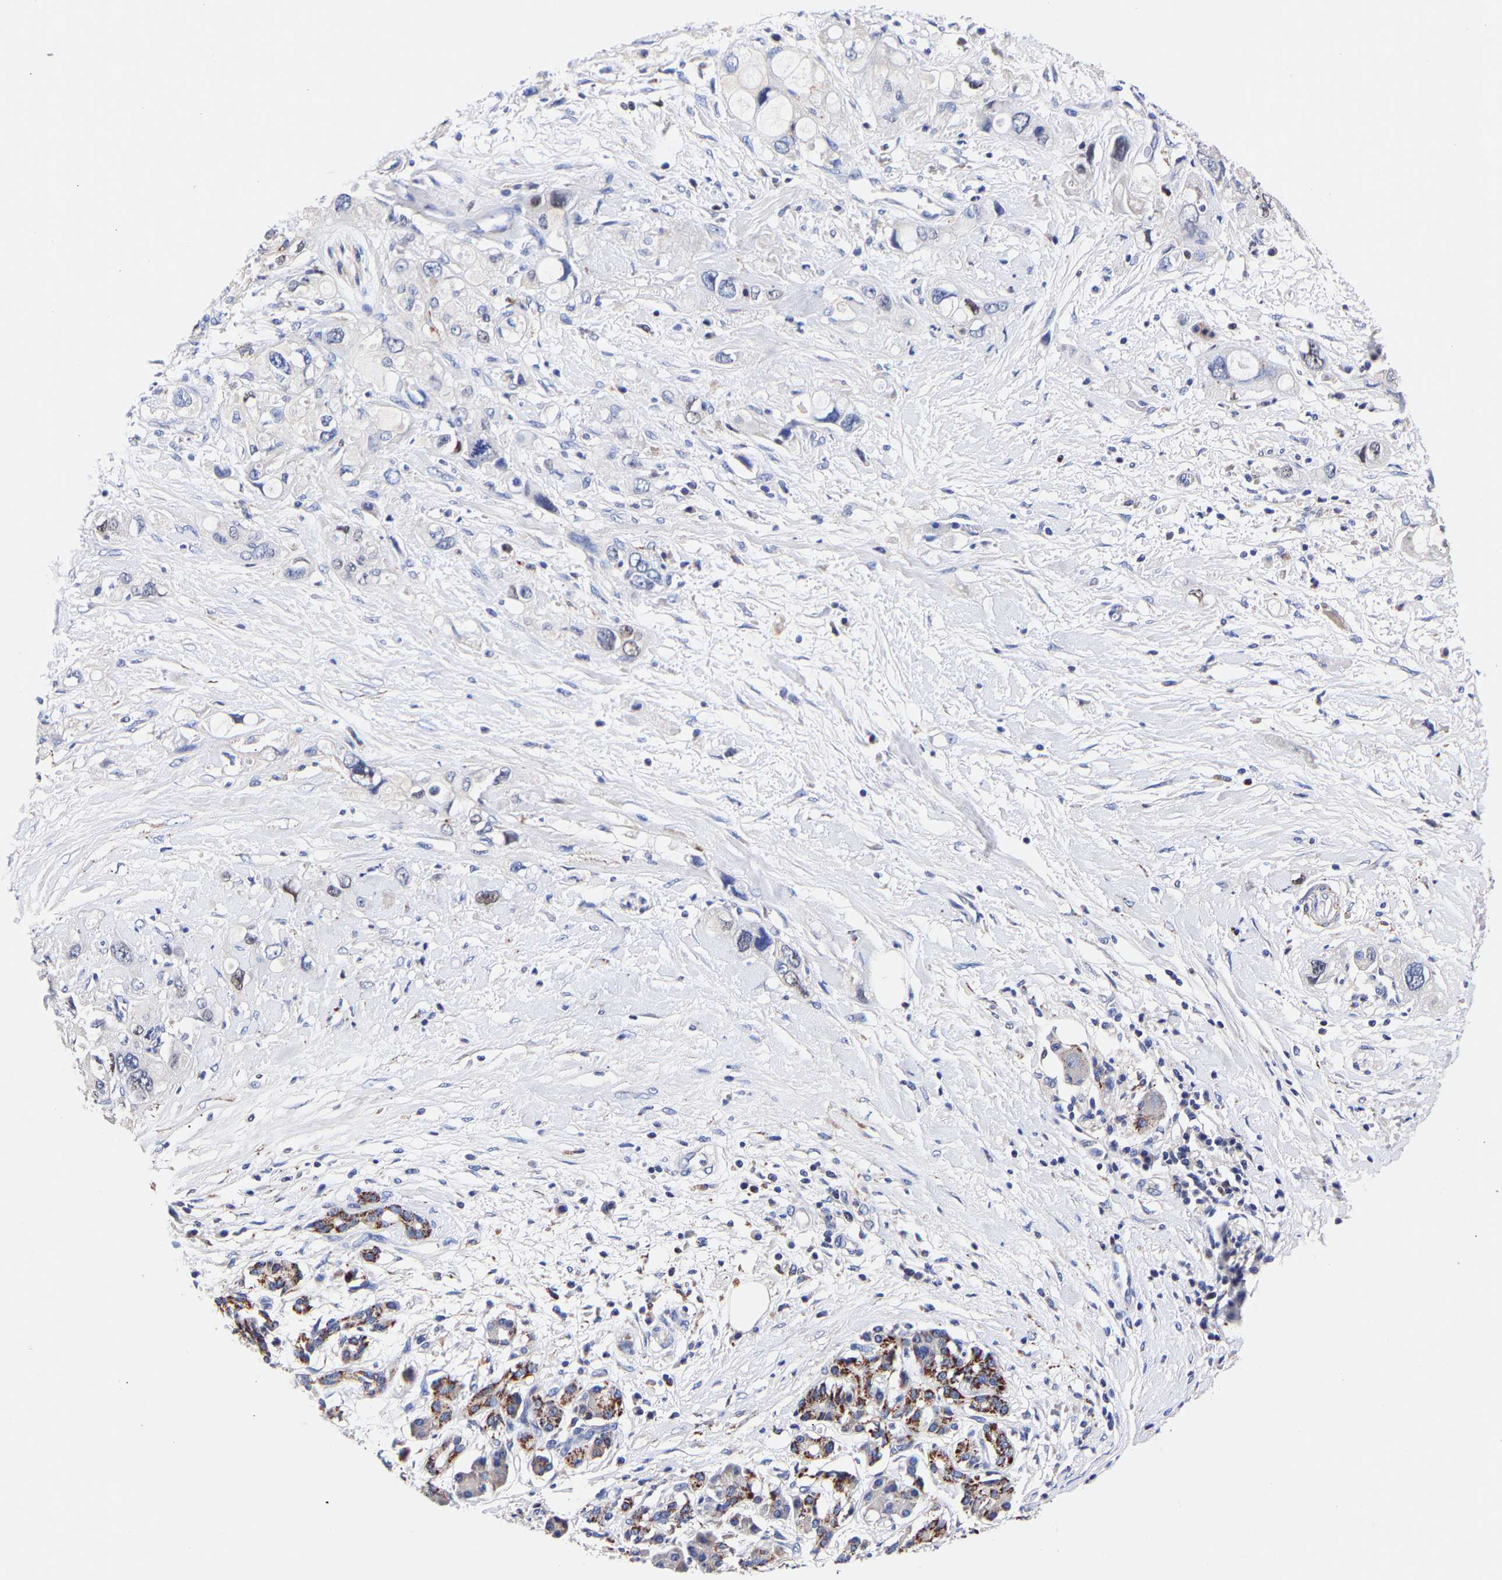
{"staining": {"intensity": "moderate", "quantity": "<25%", "location": "cytoplasmic/membranous"}, "tissue": "pancreatic cancer", "cell_type": "Tumor cells", "image_type": "cancer", "snomed": [{"axis": "morphology", "description": "Adenocarcinoma, NOS"}, {"axis": "topography", "description": "Pancreas"}], "caption": "Protein expression analysis of human pancreatic adenocarcinoma reveals moderate cytoplasmic/membranous expression in approximately <25% of tumor cells. The staining was performed using DAB to visualize the protein expression in brown, while the nuclei were stained in blue with hematoxylin (Magnification: 20x).", "gene": "SEM1", "patient": {"sex": "female", "age": 56}}